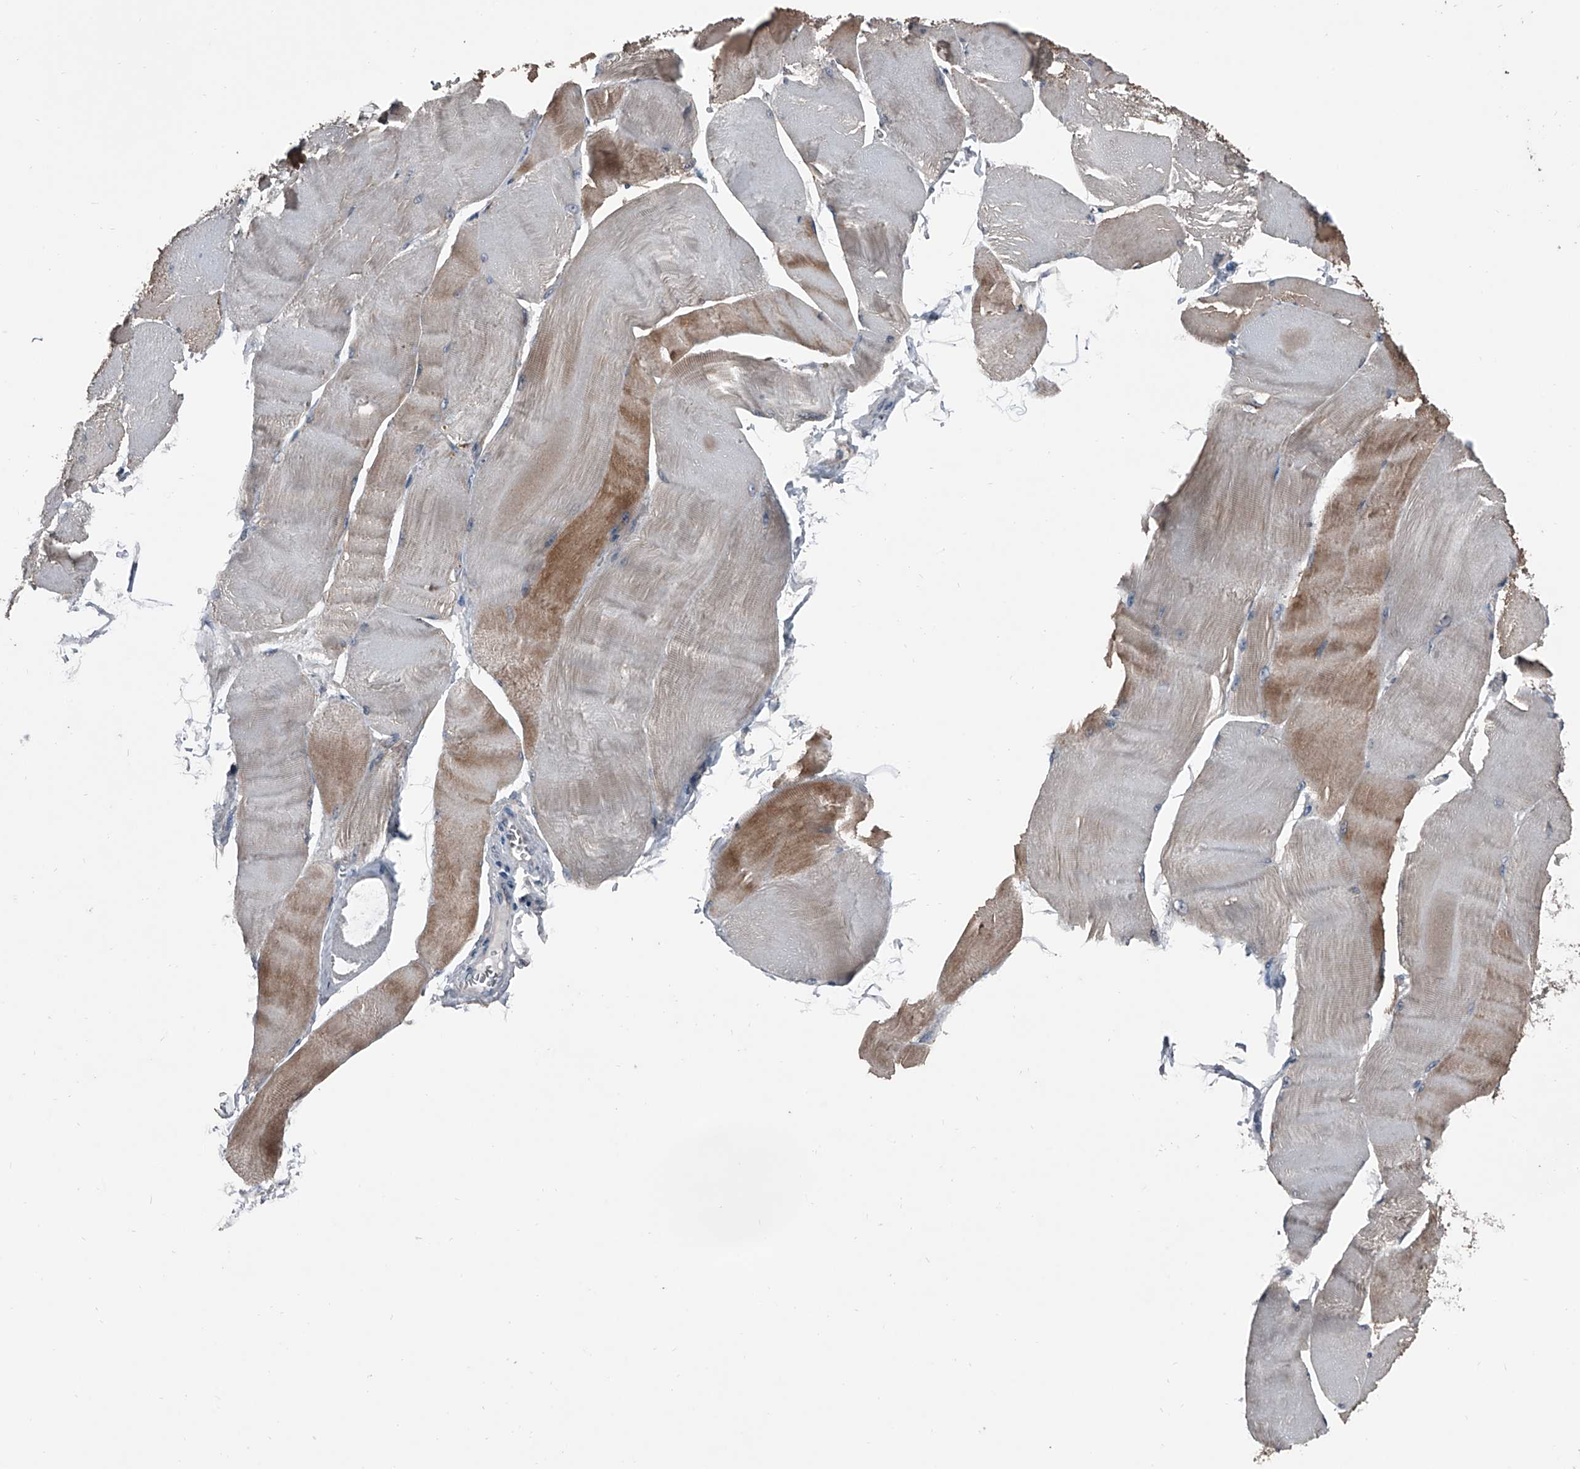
{"staining": {"intensity": "moderate", "quantity": "<25%", "location": "cytoplasmic/membranous"}, "tissue": "skeletal muscle", "cell_type": "Myocytes", "image_type": "normal", "snomed": [{"axis": "morphology", "description": "Normal tissue, NOS"}, {"axis": "morphology", "description": "Basal cell carcinoma"}, {"axis": "topography", "description": "Skeletal muscle"}], "caption": "Moderate cytoplasmic/membranous positivity is present in about <25% of myocytes in normal skeletal muscle. (brown staining indicates protein expression, while blue staining denotes nuclei).", "gene": "PIP5K1A", "patient": {"sex": "female", "age": 64}}